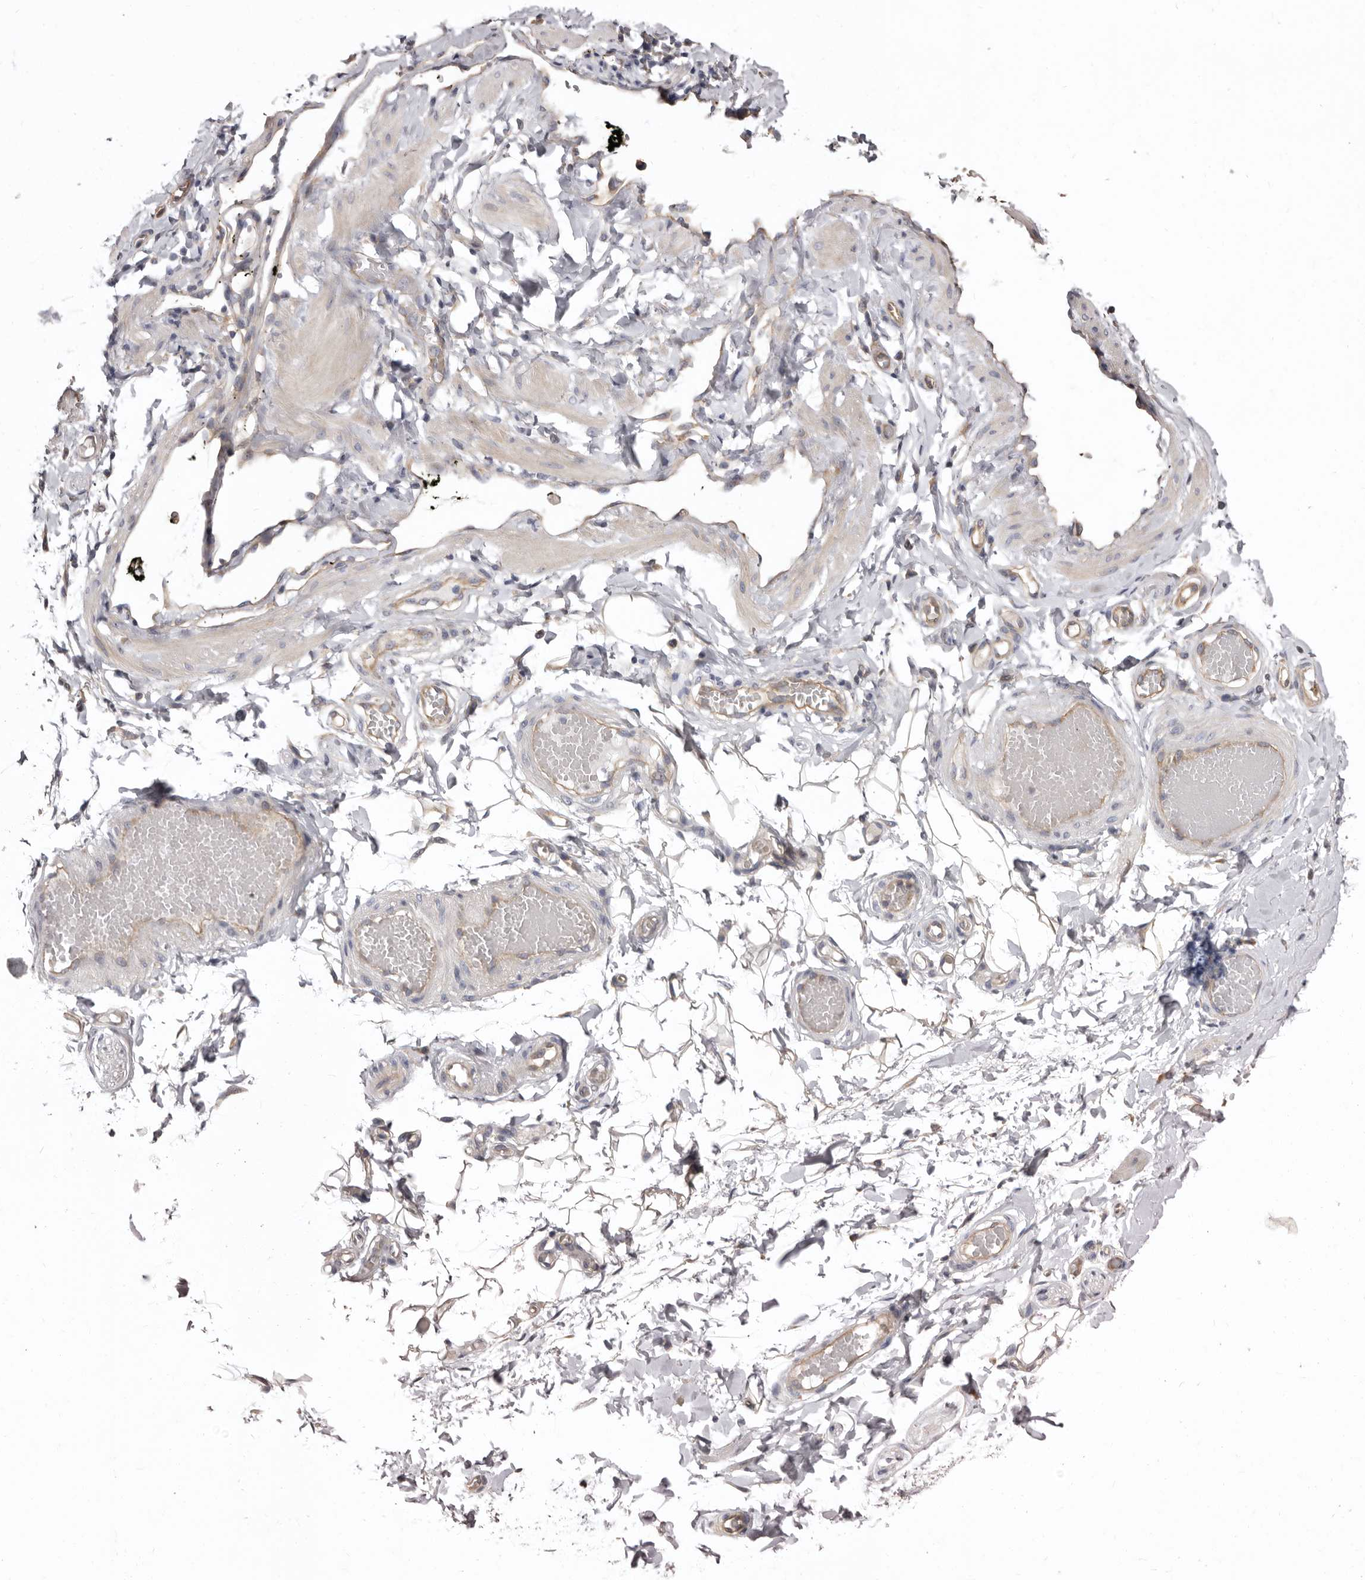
{"staining": {"intensity": "weak", "quantity": "<25%", "location": "cytoplasmic/membranous"}, "tissue": "adipose tissue", "cell_type": "Adipocytes", "image_type": "normal", "snomed": [{"axis": "morphology", "description": "Normal tissue, NOS"}, {"axis": "topography", "description": "Adipose tissue"}, {"axis": "topography", "description": "Vascular tissue"}, {"axis": "topography", "description": "Peripheral nerve tissue"}], "caption": "A micrograph of adipose tissue stained for a protein displays no brown staining in adipocytes. (Stains: DAB (3,3'-diaminobenzidine) IHC with hematoxylin counter stain, Microscopy: brightfield microscopy at high magnification).", "gene": "FMO2", "patient": {"sex": "male", "age": 25}}